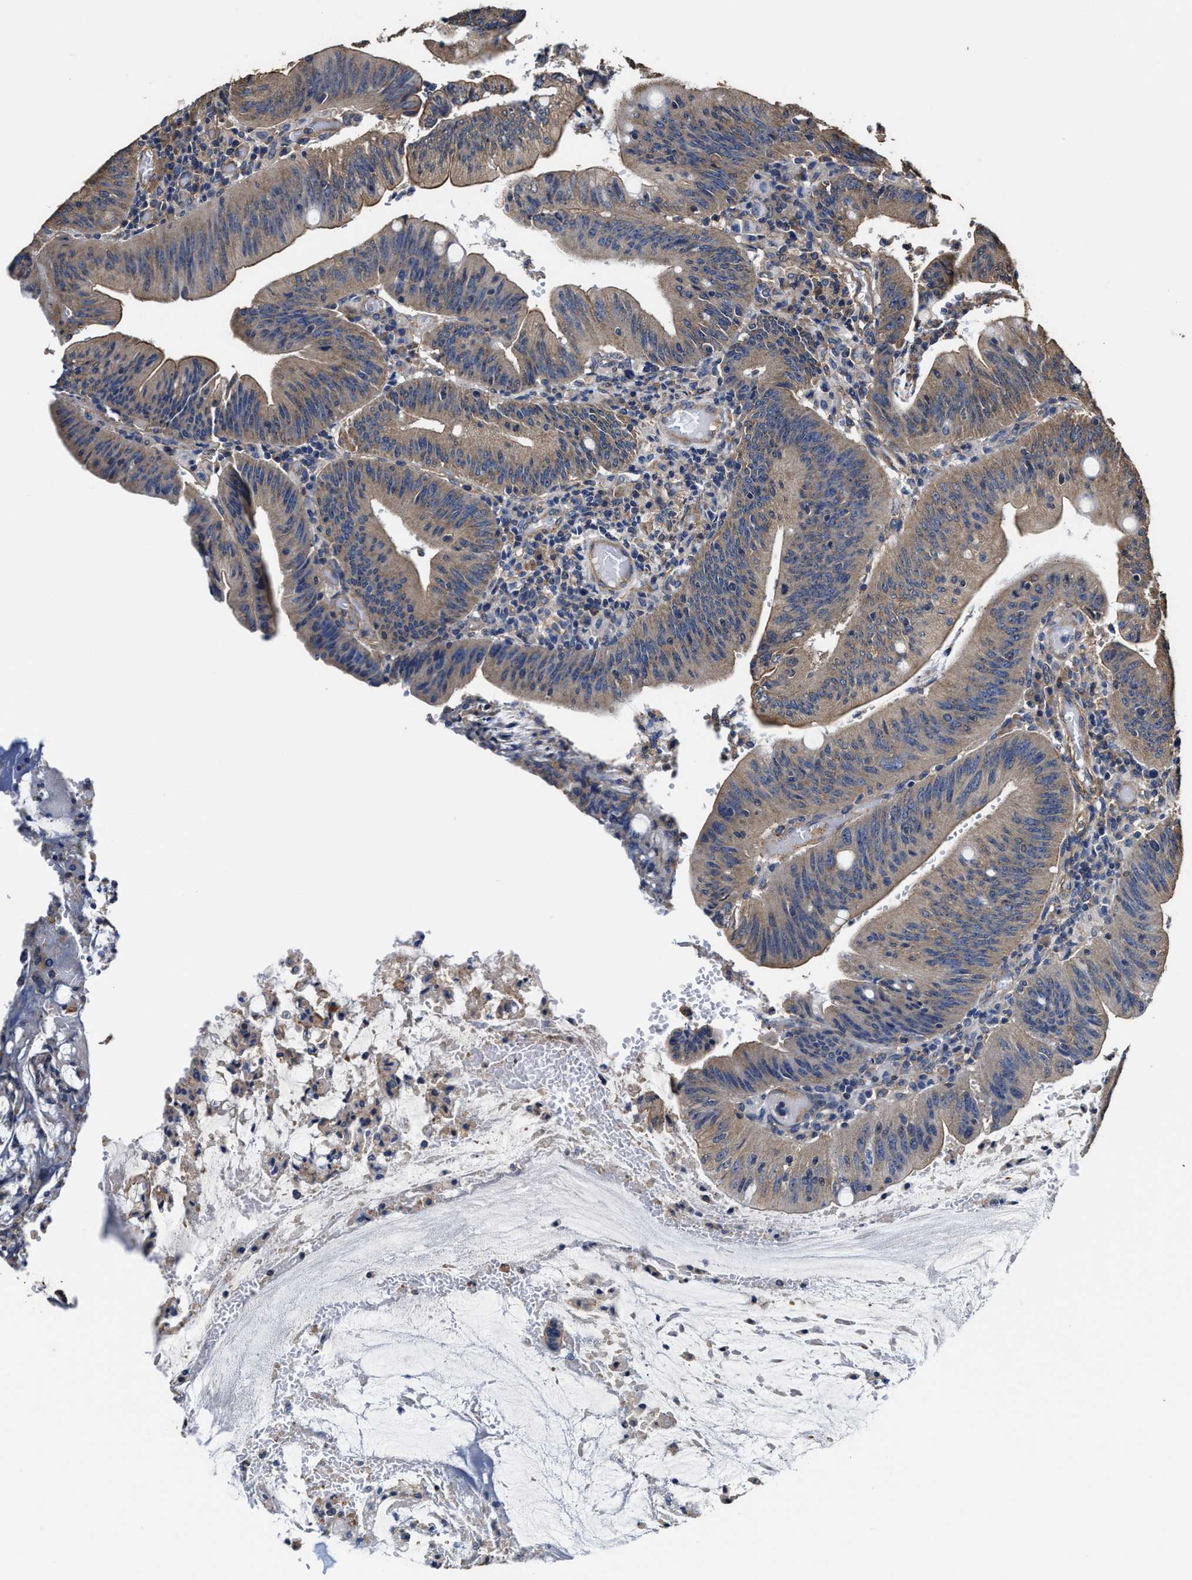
{"staining": {"intensity": "weak", "quantity": ">75%", "location": "cytoplasmic/membranous"}, "tissue": "colorectal cancer", "cell_type": "Tumor cells", "image_type": "cancer", "snomed": [{"axis": "morphology", "description": "Normal tissue, NOS"}, {"axis": "morphology", "description": "Adenocarcinoma, NOS"}, {"axis": "topography", "description": "Rectum"}], "caption": "Immunohistochemistry (DAB (3,3'-diaminobenzidine)) staining of colorectal cancer (adenocarcinoma) demonstrates weak cytoplasmic/membranous protein staining in approximately >75% of tumor cells.", "gene": "SFXN4", "patient": {"sex": "female", "age": 66}}